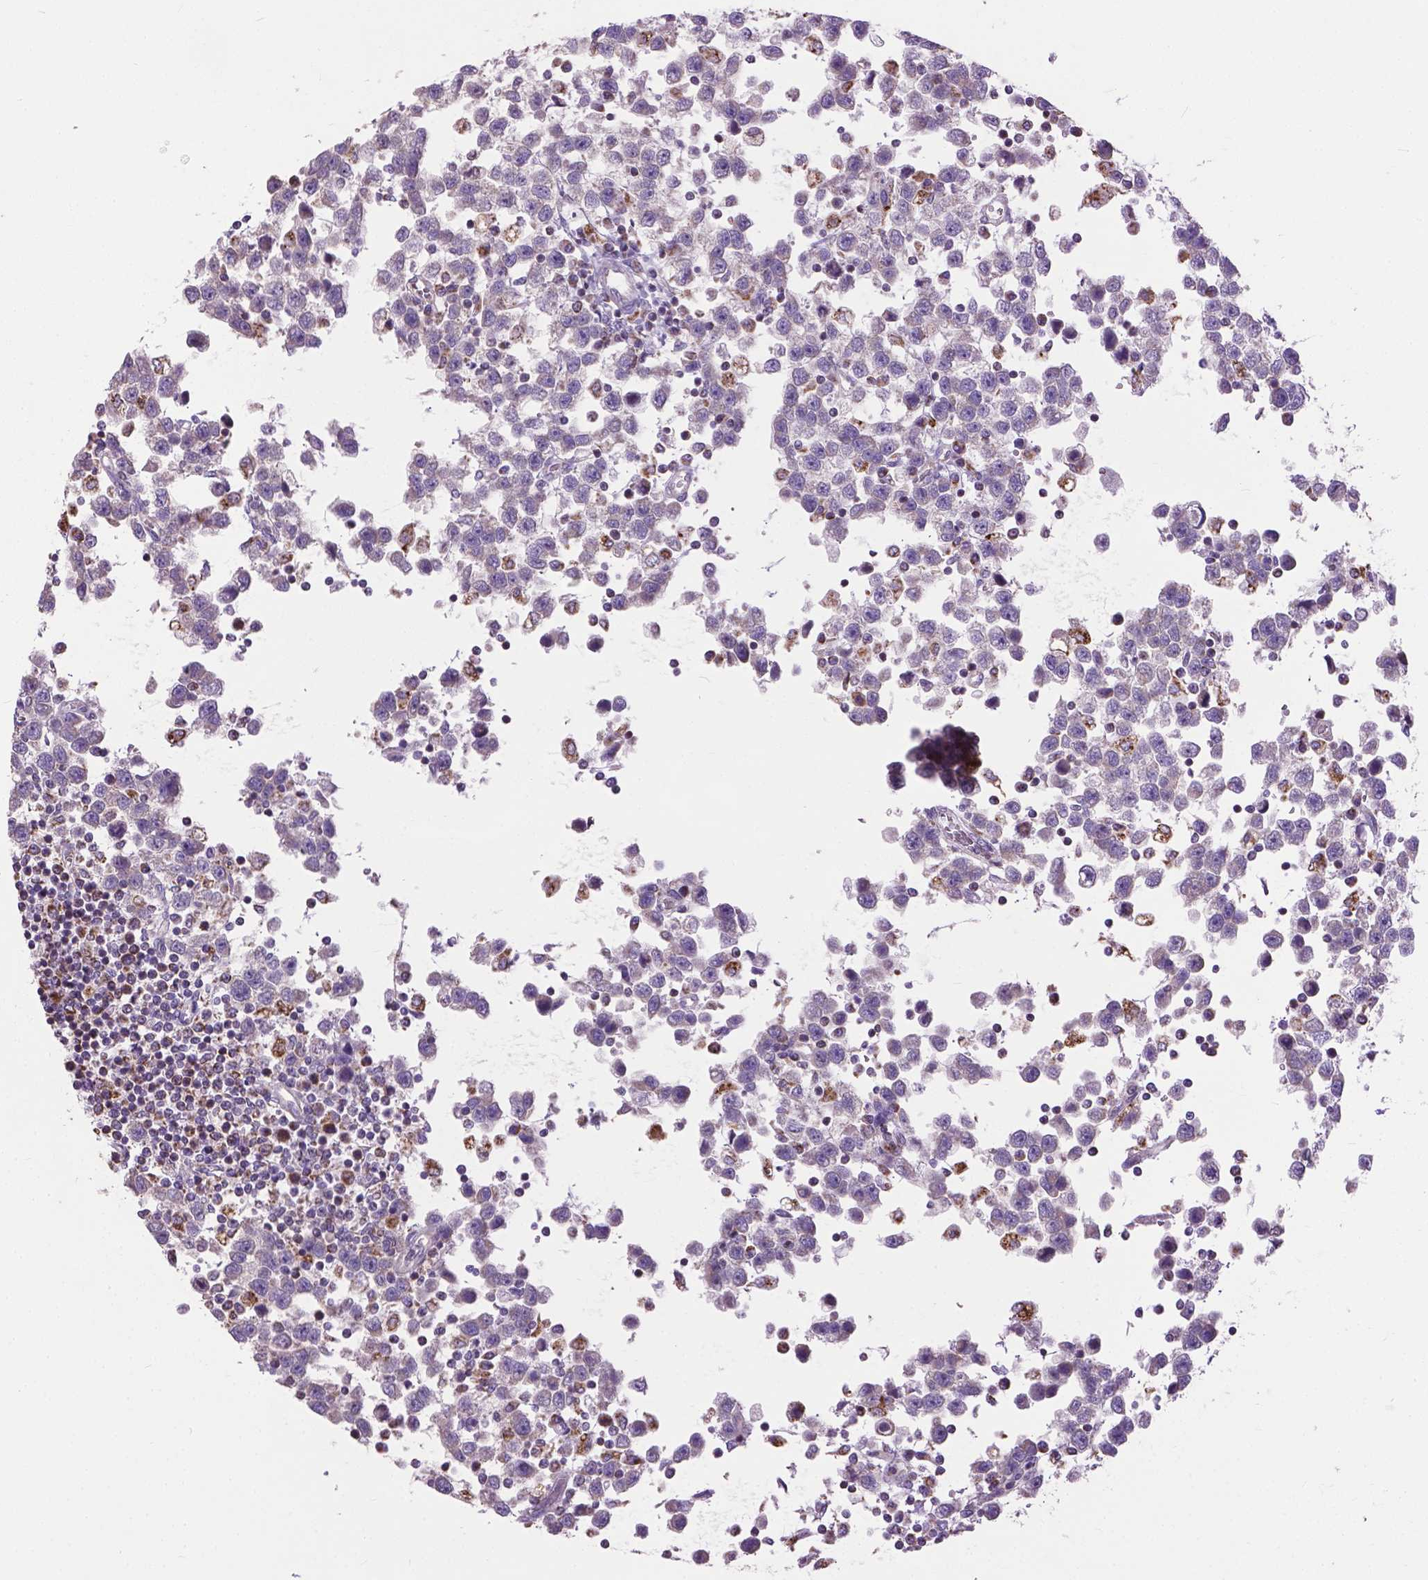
{"staining": {"intensity": "weak", "quantity": "<25%", "location": "cytoplasmic/membranous"}, "tissue": "testis cancer", "cell_type": "Tumor cells", "image_type": "cancer", "snomed": [{"axis": "morphology", "description": "Seminoma, NOS"}, {"axis": "topography", "description": "Testis"}], "caption": "Tumor cells show no significant expression in seminoma (testis).", "gene": "VDAC1", "patient": {"sex": "male", "age": 34}}